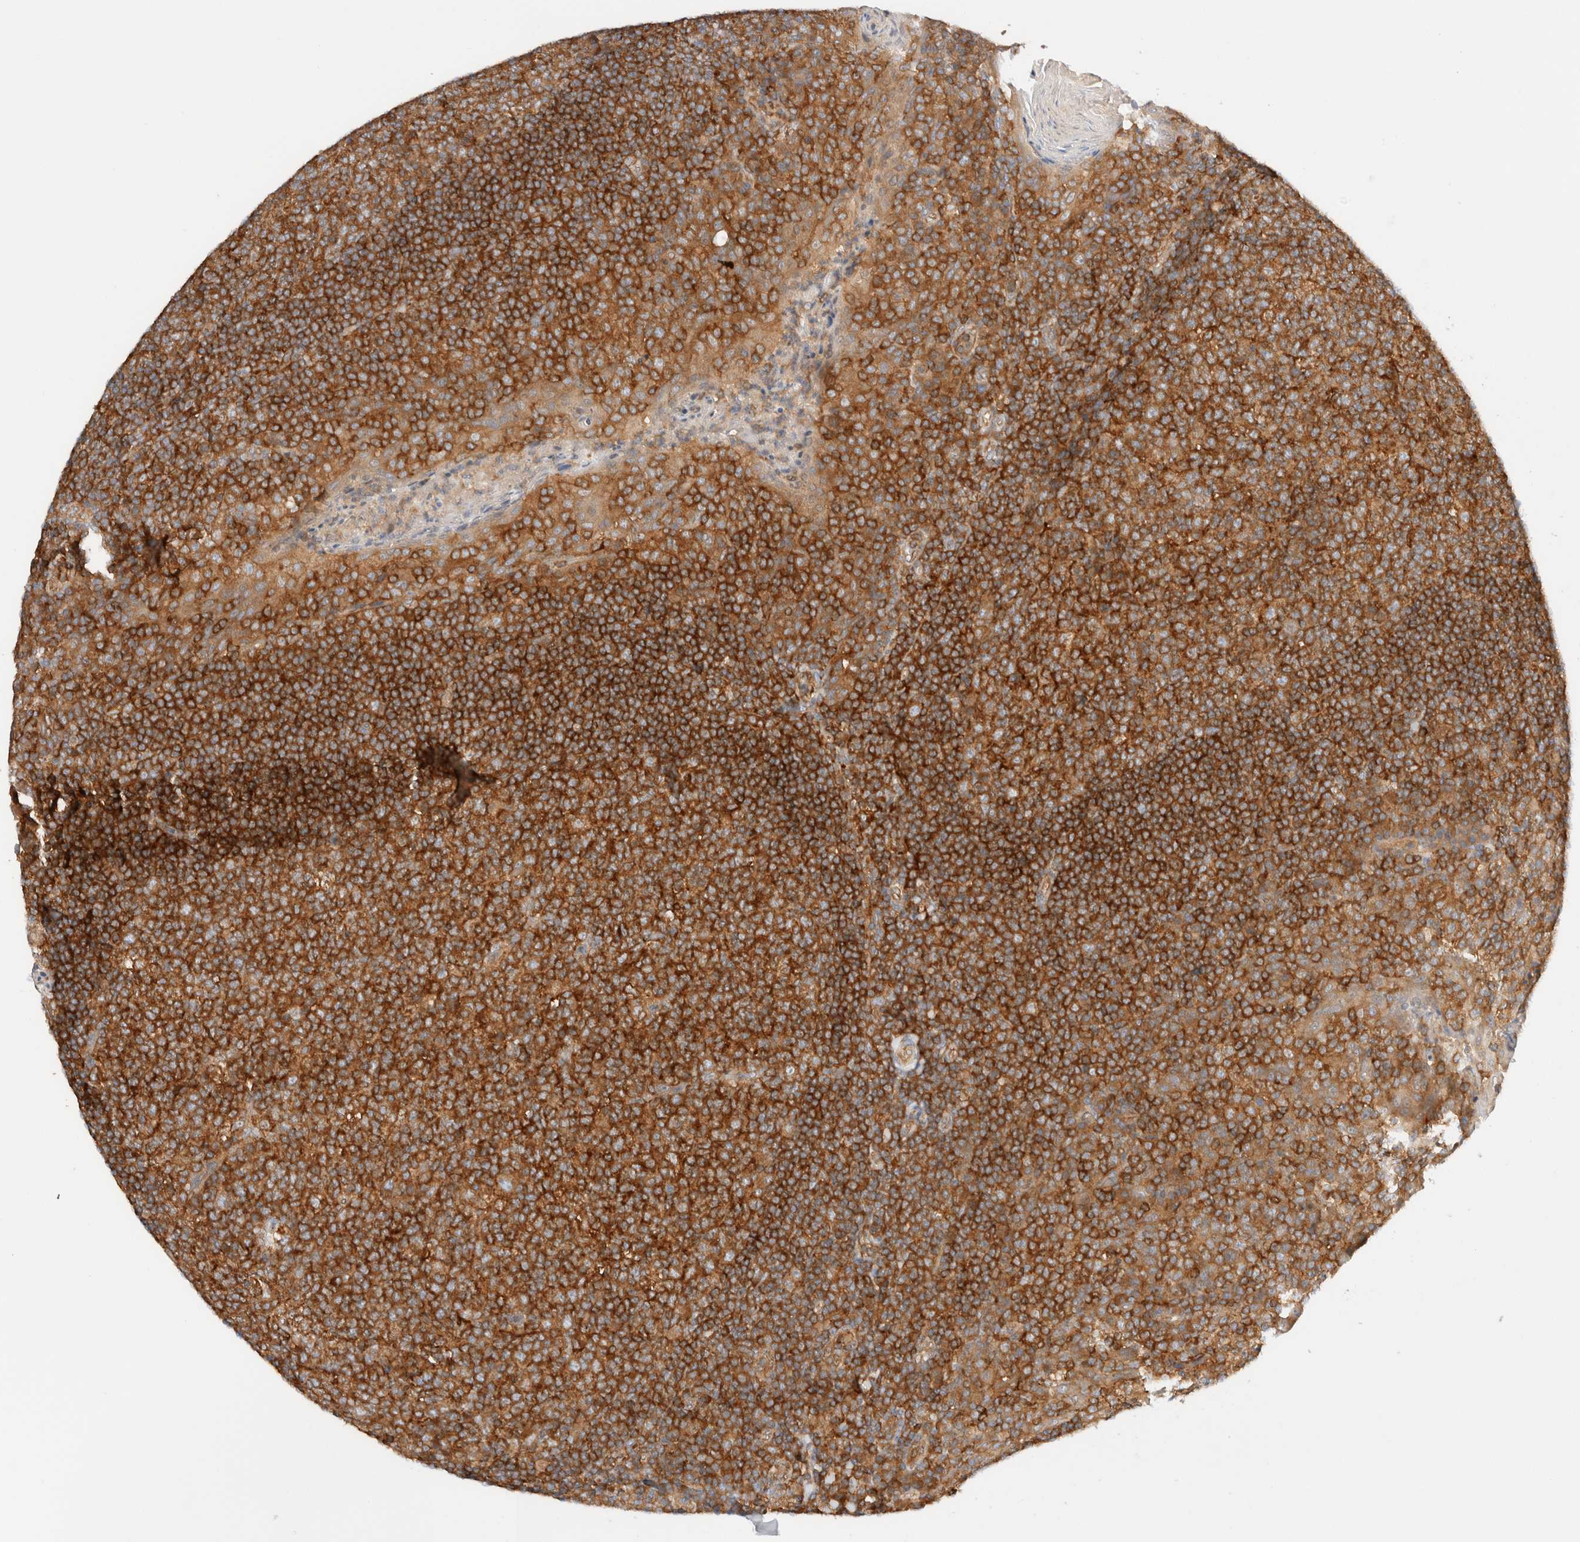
{"staining": {"intensity": "strong", "quantity": ">75%", "location": "cytoplasmic/membranous"}, "tissue": "tonsil", "cell_type": "Germinal center cells", "image_type": "normal", "snomed": [{"axis": "morphology", "description": "Normal tissue, NOS"}, {"axis": "topography", "description": "Tonsil"}], "caption": "A brown stain shows strong cytoplasmic/membranous staining of a protein in germinal center cells of unremarkable tonsil.", "gene": "RABEP1", "patient": {"sex": "male", "age": 17}}